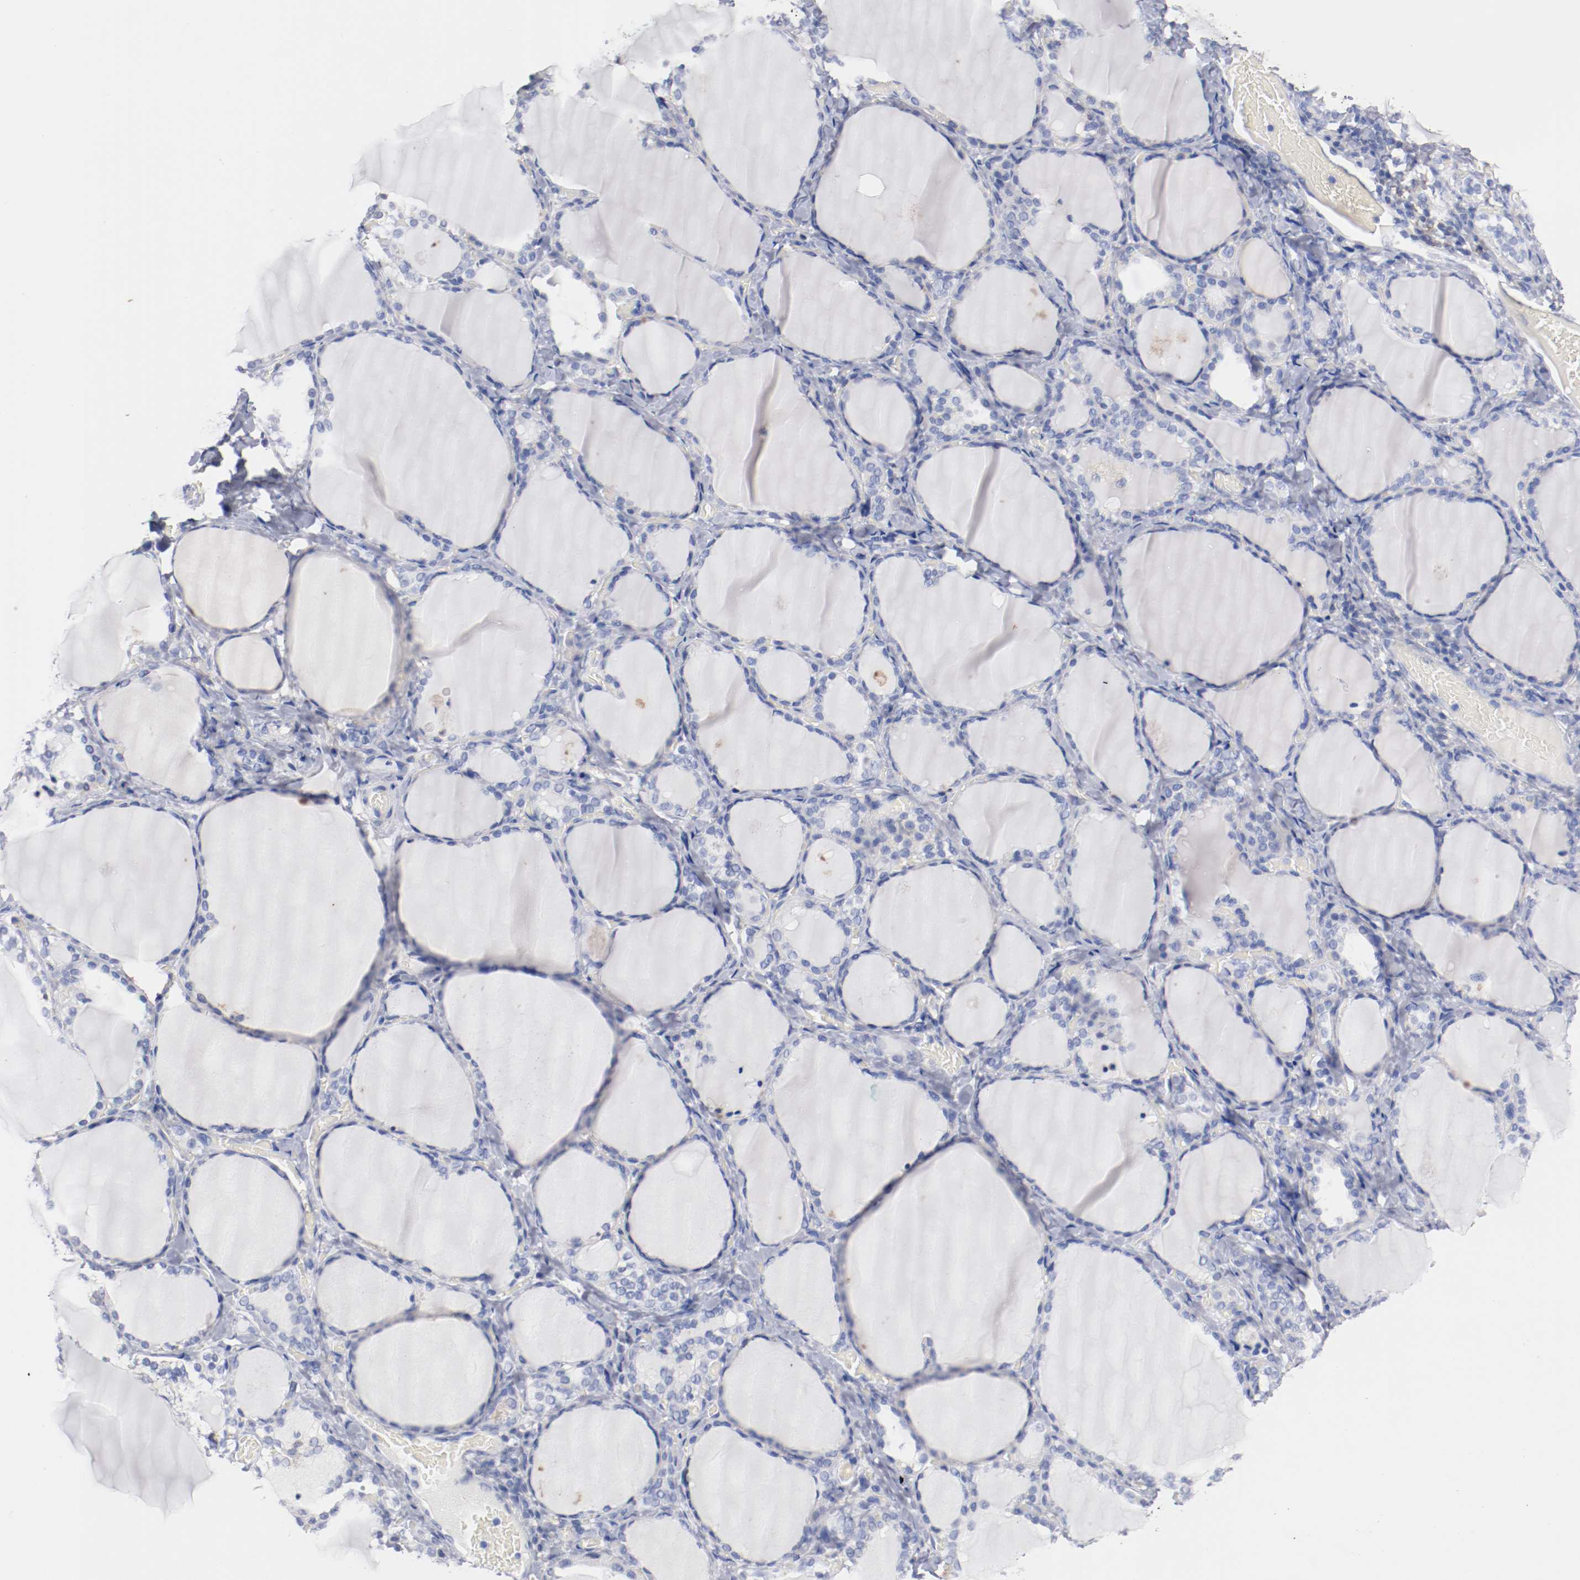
{"staining": {"intensity": "negative", "quantity": "none", "location": "none"}, "tissue": "thyroid gland", "cell_type": "Glandular cells", "image_type": "normal", "snomed": [{"axis": "morphology", "description": "Normal tissue, NOS"}, {"axis": "morphology", "description": "Papillary adenocarcinoma, NOS"}, {"axis": "topography", "description": "Thyroid gland"}], "caption": "This is an immunohistochemistry histopathology image of unremarkable thyroid gland. There is no positivity in glandular cells.", "gene": "FGFBP1", "patient": {"sex": "female", "age": 30}}